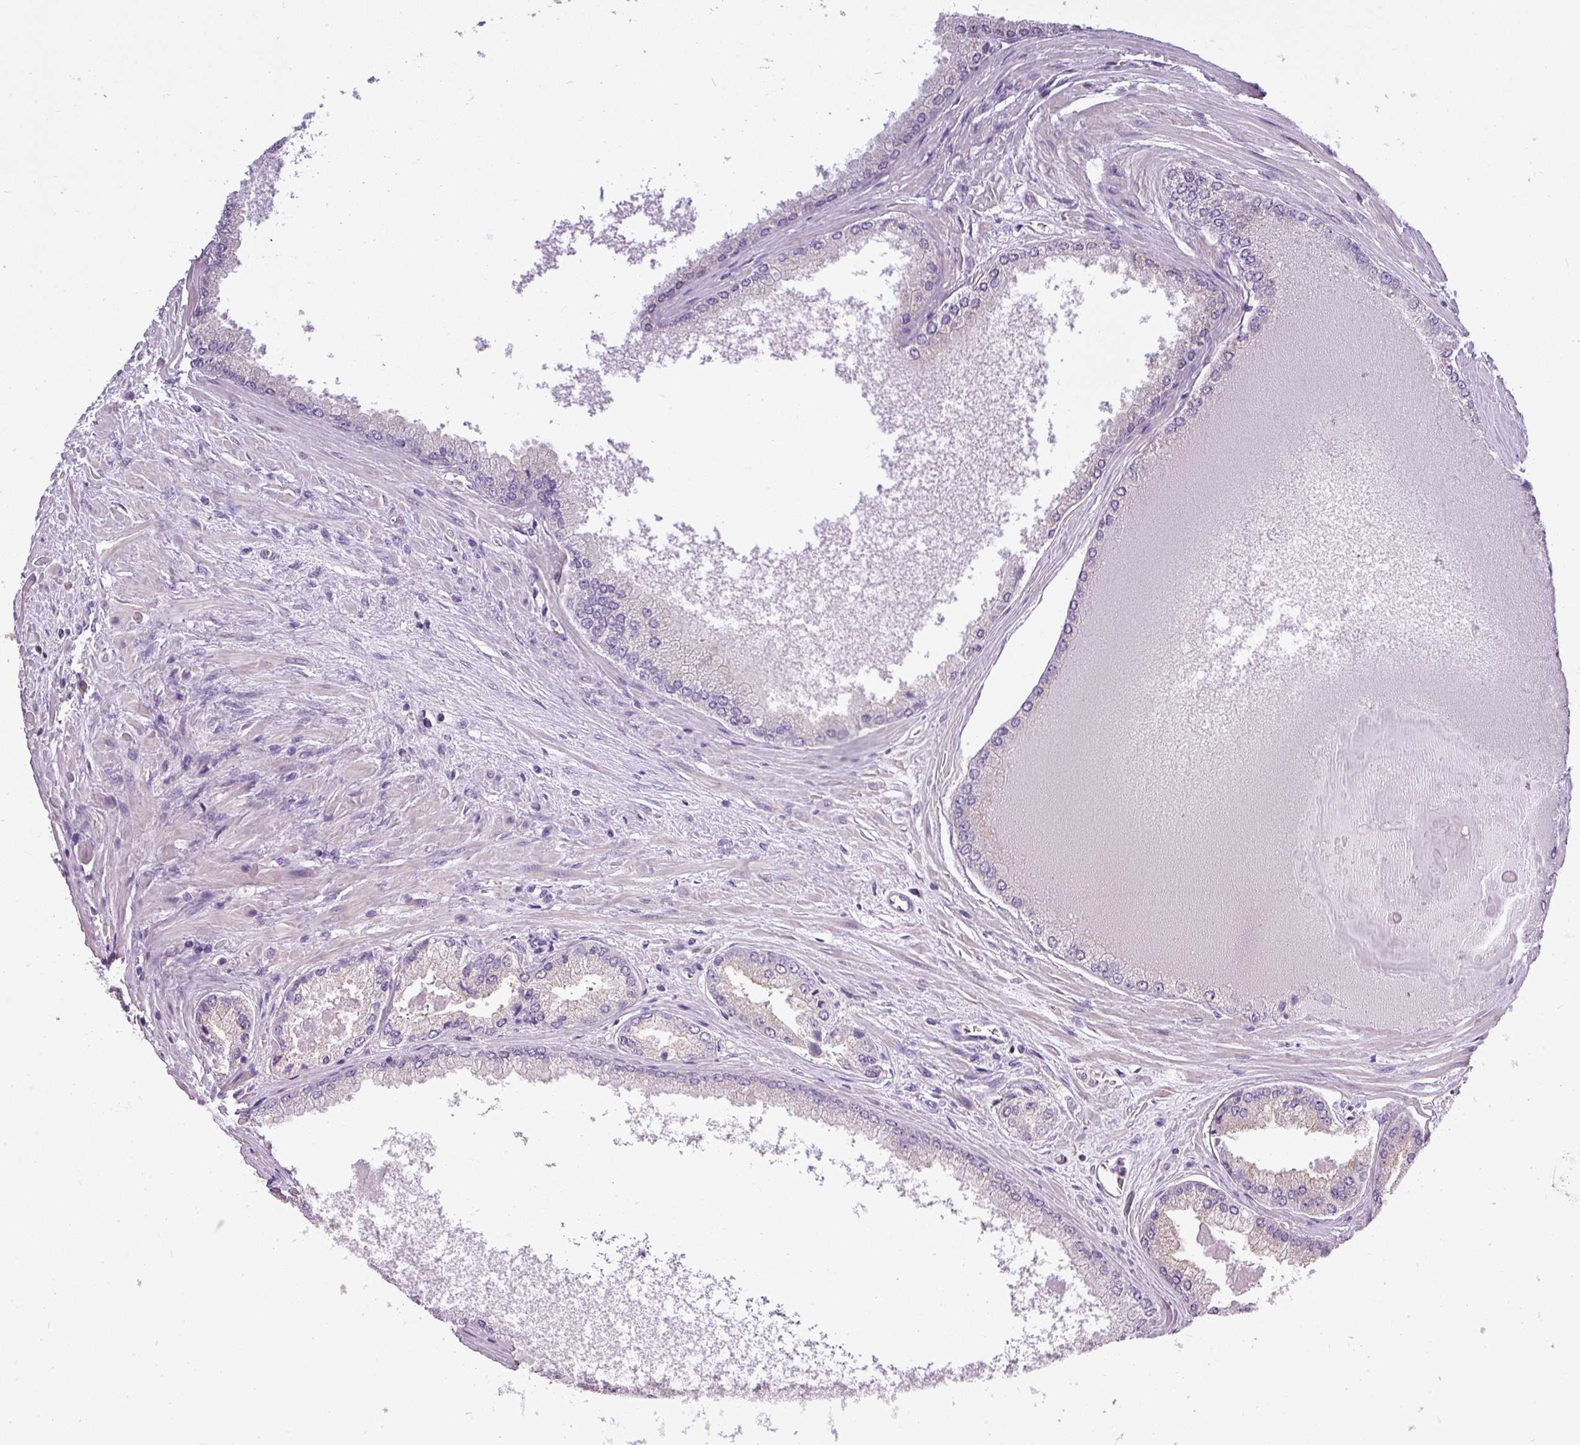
{"staining": {"intensity": "negative", "quantity": "none", "location": "none"}, "tissue": "prostate cancer", "cell_type": "Tumor cells", "image_type": "cancer", "snomed": [{"axis": "morphology", "description": "Adenocarcinoma, Low grade"}, {"axis": "topography", "description": "Prostate"}], "caption": "High power microscopy histopathology image of an immunohistochemistry (IHC) photomicrograph of low-grade adenocarcinoma (prostate), revealing no significant positivity in tumor cells.", "gene": "ATP6V1D", "patient": {"sex": "male", "age": 68}}